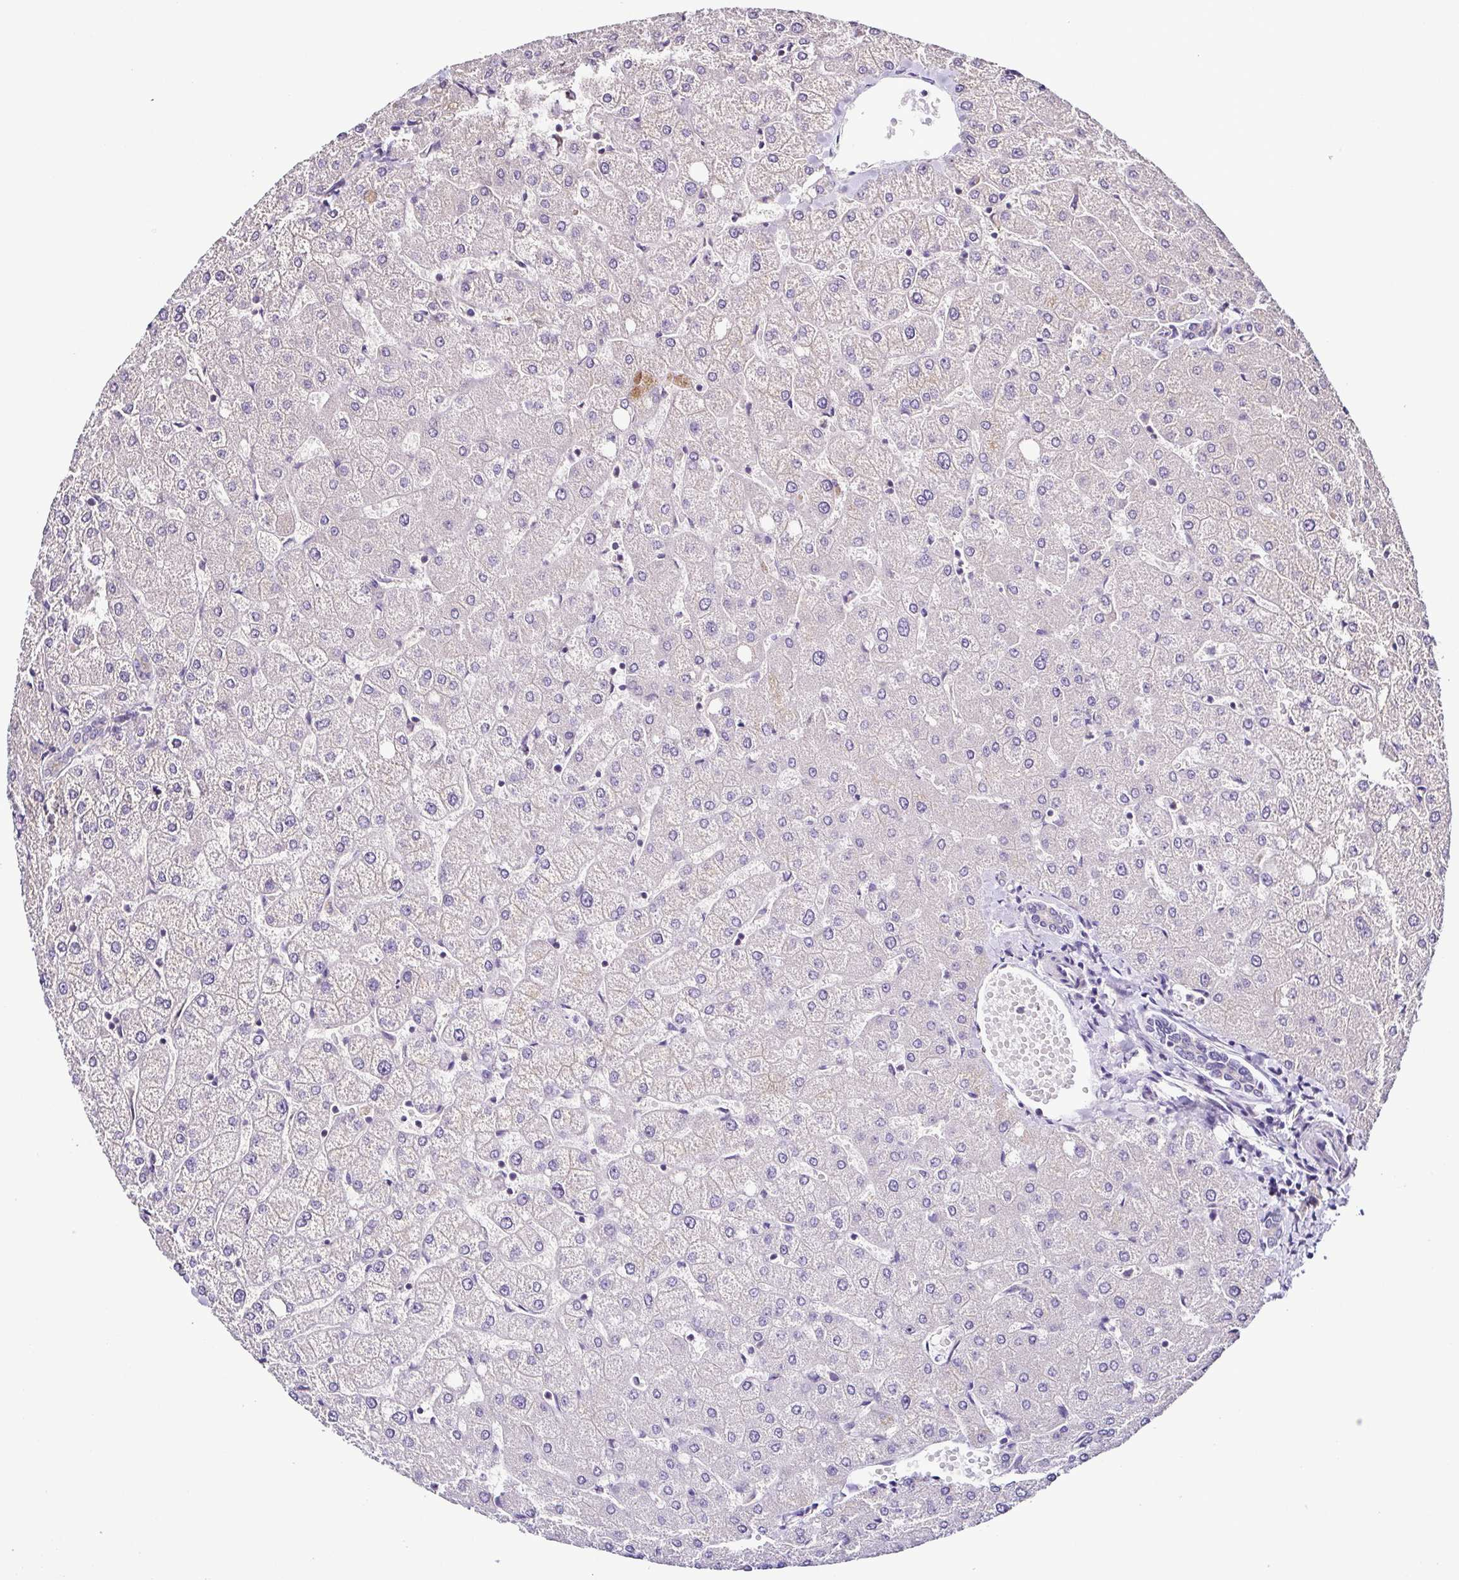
{"staining": {"intensity": "negative", "quantity": "none", "location": "none"}, "tissue": "liver", "cell_type": "Cholangiocytes", "image_type": "normal", "snomed": [{"axis": "morphology", "description": "Normal tissue, NOS"}, {"axis": "topography", "description": "Liver"}], "caption": "This is an immunohistochemistry micrograph of benign human liver. There is no staining in cholangiocytes.", "gene": "LMOD2", "patient": {"sex": "female", "age": 54}}